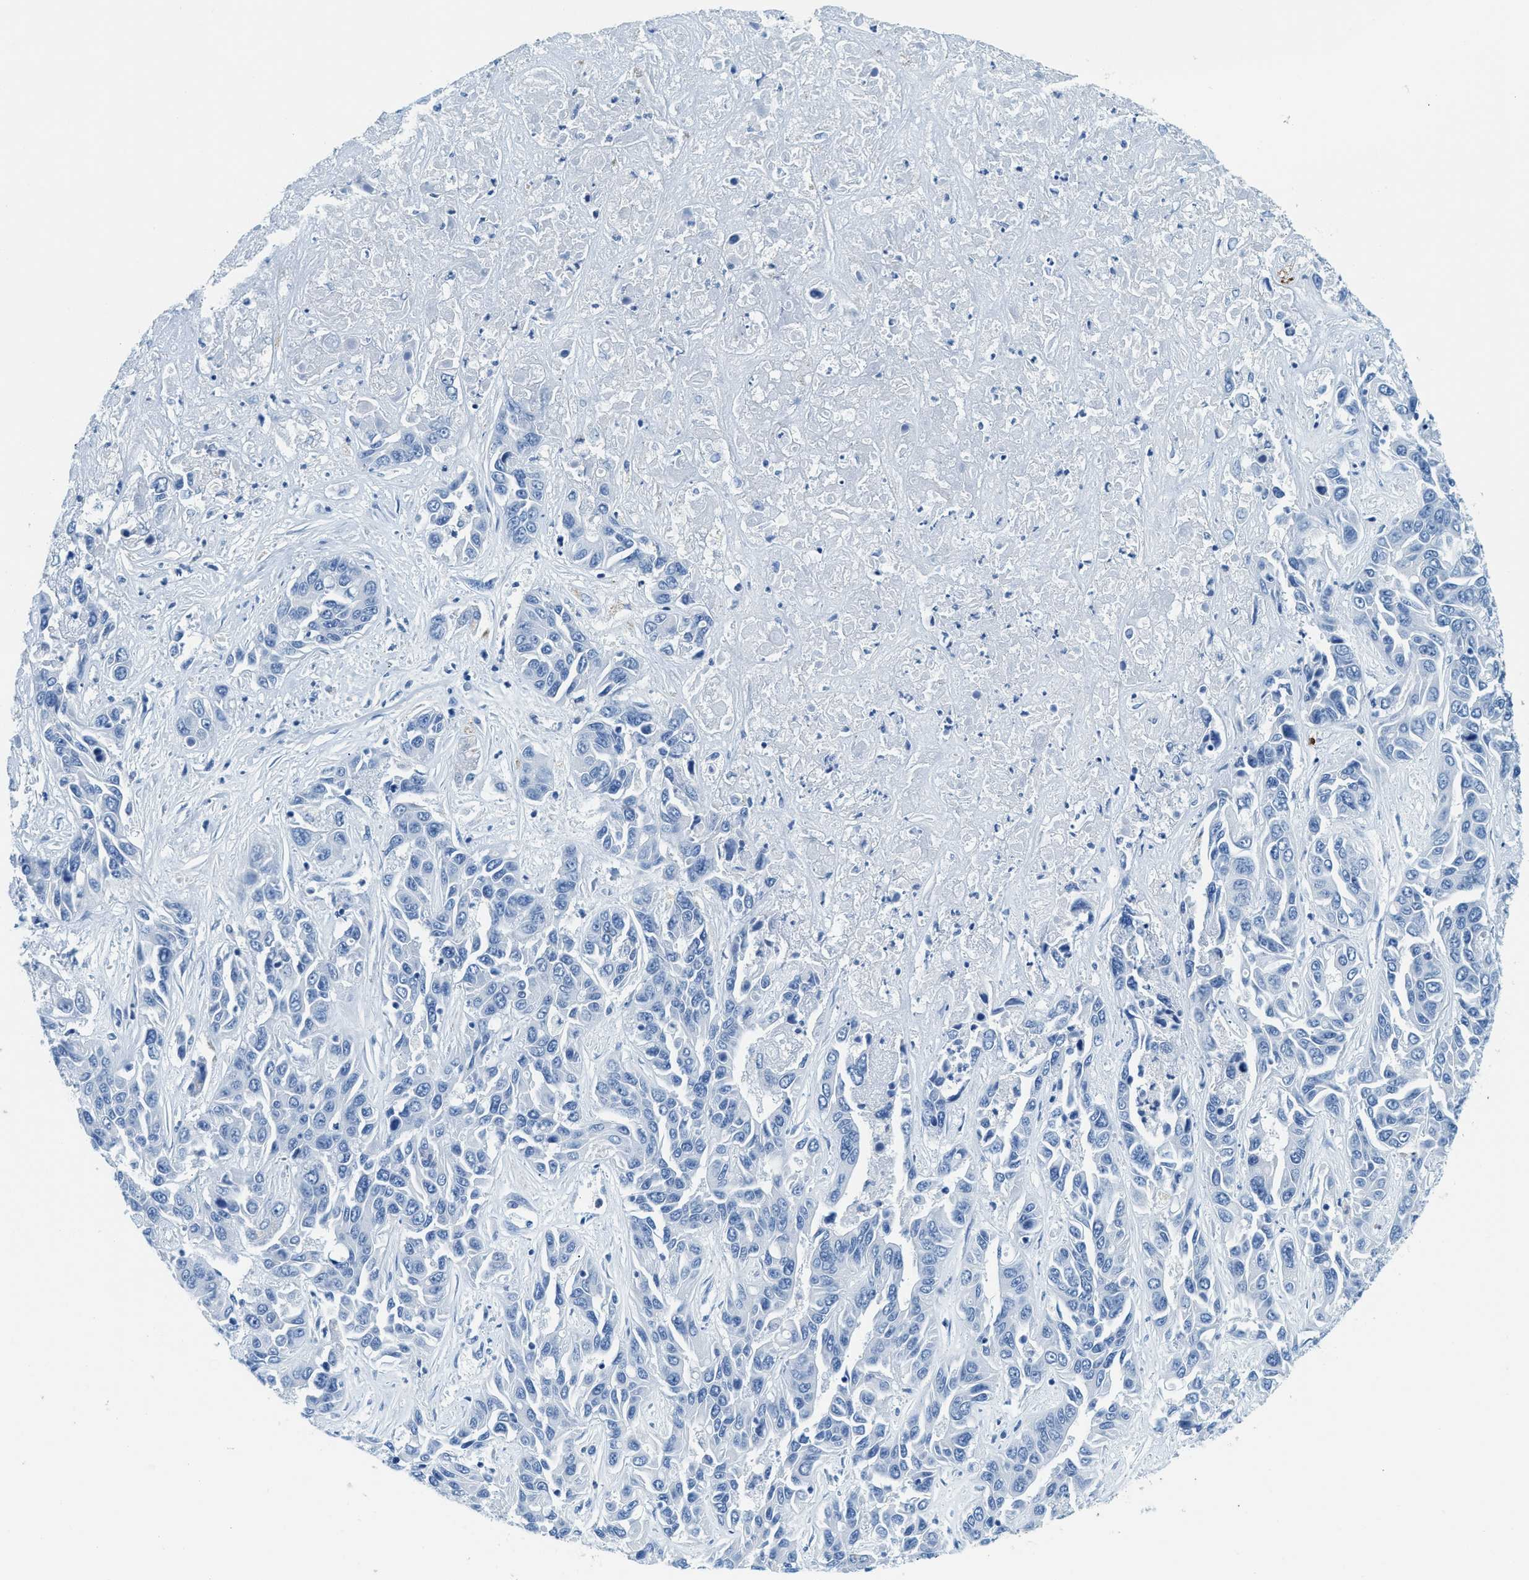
{"staining": {"intensity": "negative", "quantity": "none", "location": "none"}, "tissue": "liver cancer", "cell_type": "Tumor cells", "image_type": "cancer", "snomed": [{"axis": "morphology", "description": "Cholangiocarcinoma"}, {"axis": "topography", "description": "Liver"}], "caption": "The IHC photomicrograph has no significant positivity in tumor cells of liver cancer (cholangiocarcinoma) tissue.", "gene": "TPSAB1", "patient": {"sex": "female", "age": 52}}